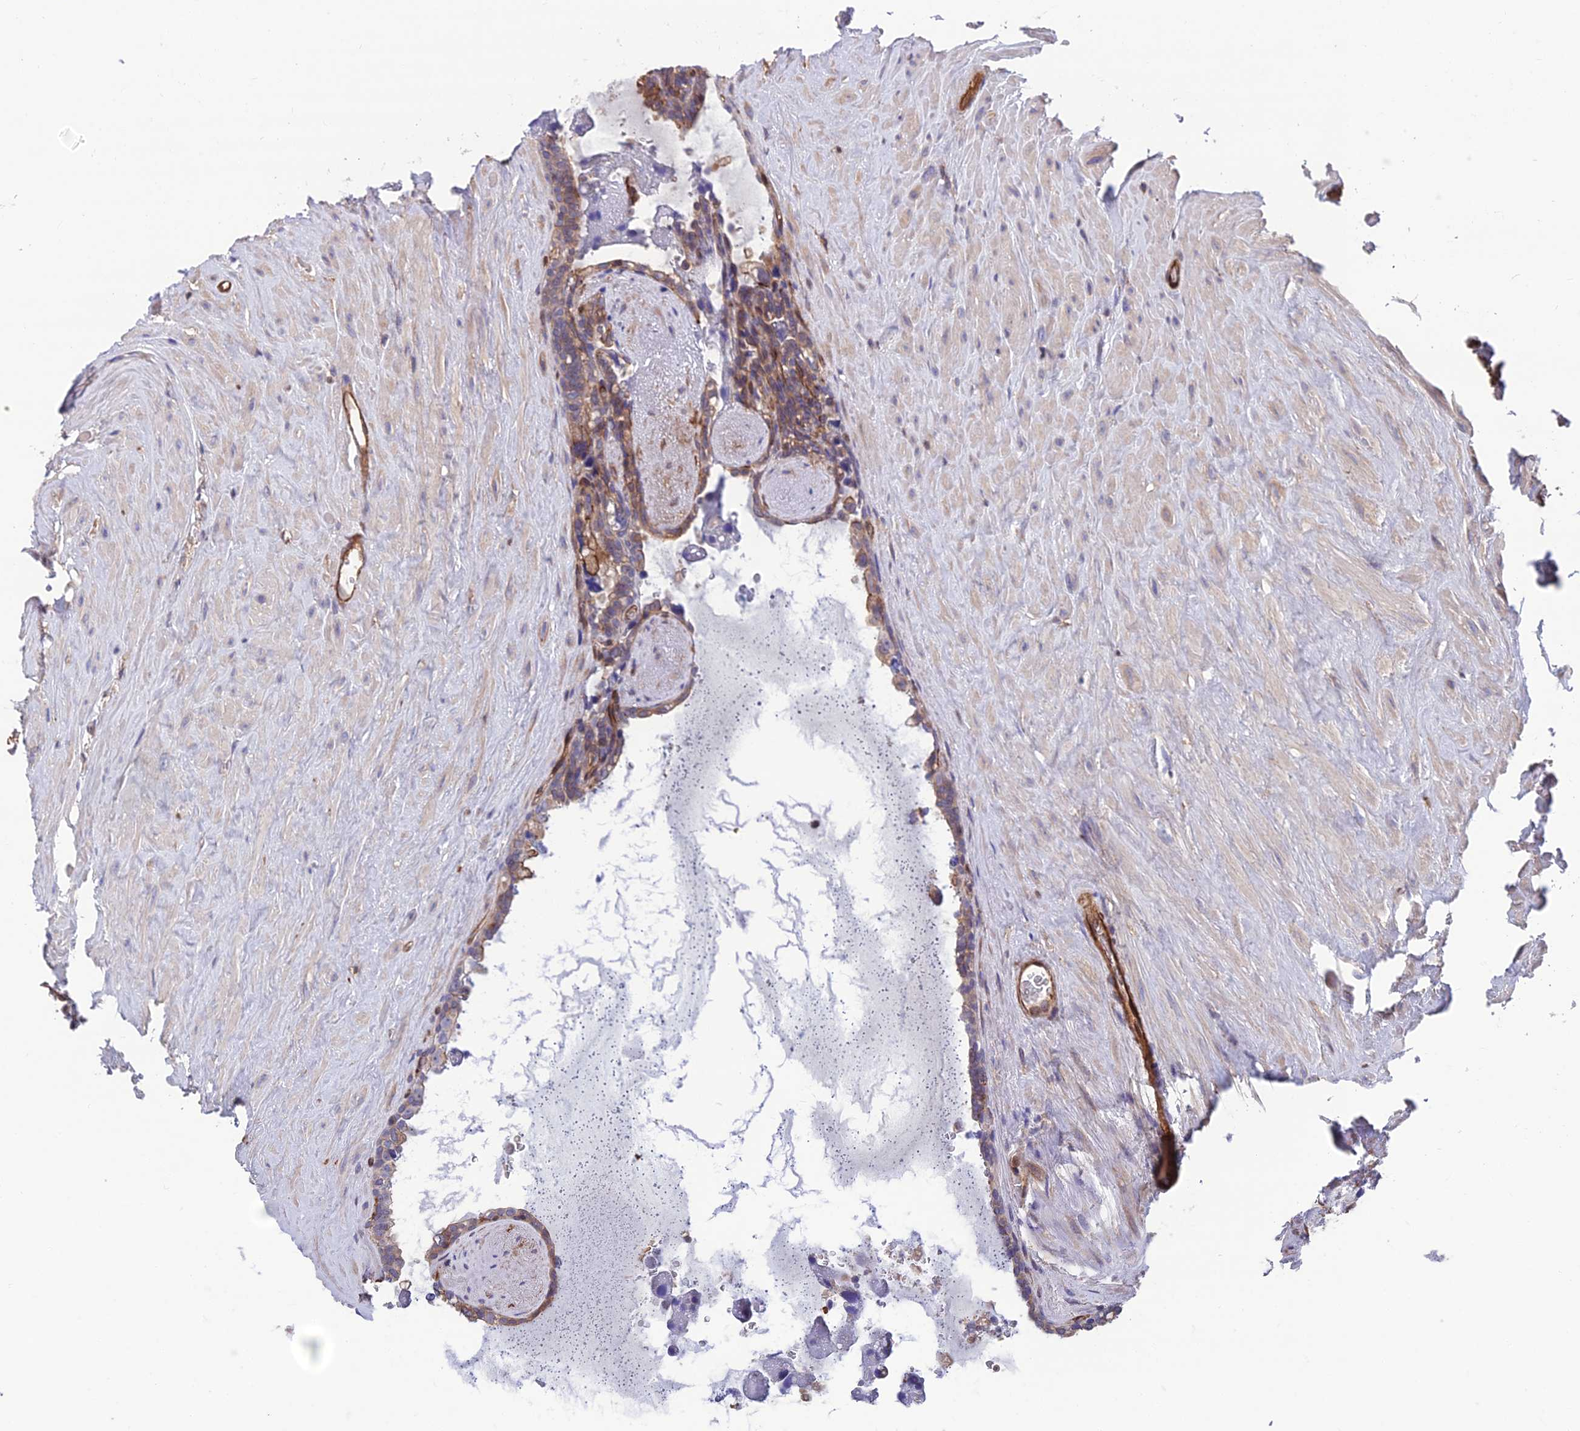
{"staining": {"intensity": "weak", "quantity": "25%-75%", "location": "cytoplasmic/membranous"}, "tissue": "seminal vesicle", "cell_type": "Glandular cells", "image_type": "normal", "snomed": [{"axis": "morphology", "description": "Normal tissue, NOS"}, {"axis": "topography", "description": "Seminal veicle"}], "caption": "Immunohistochemical staining of unremarkable seminal vesicle shows 25%-75% levels of weak cytoplasmic/membranous protein expression in approximately 25%-75% of glandular cells.", "gene": "RTN4RL1", "patient": {"sex": "male", "age": 68}}